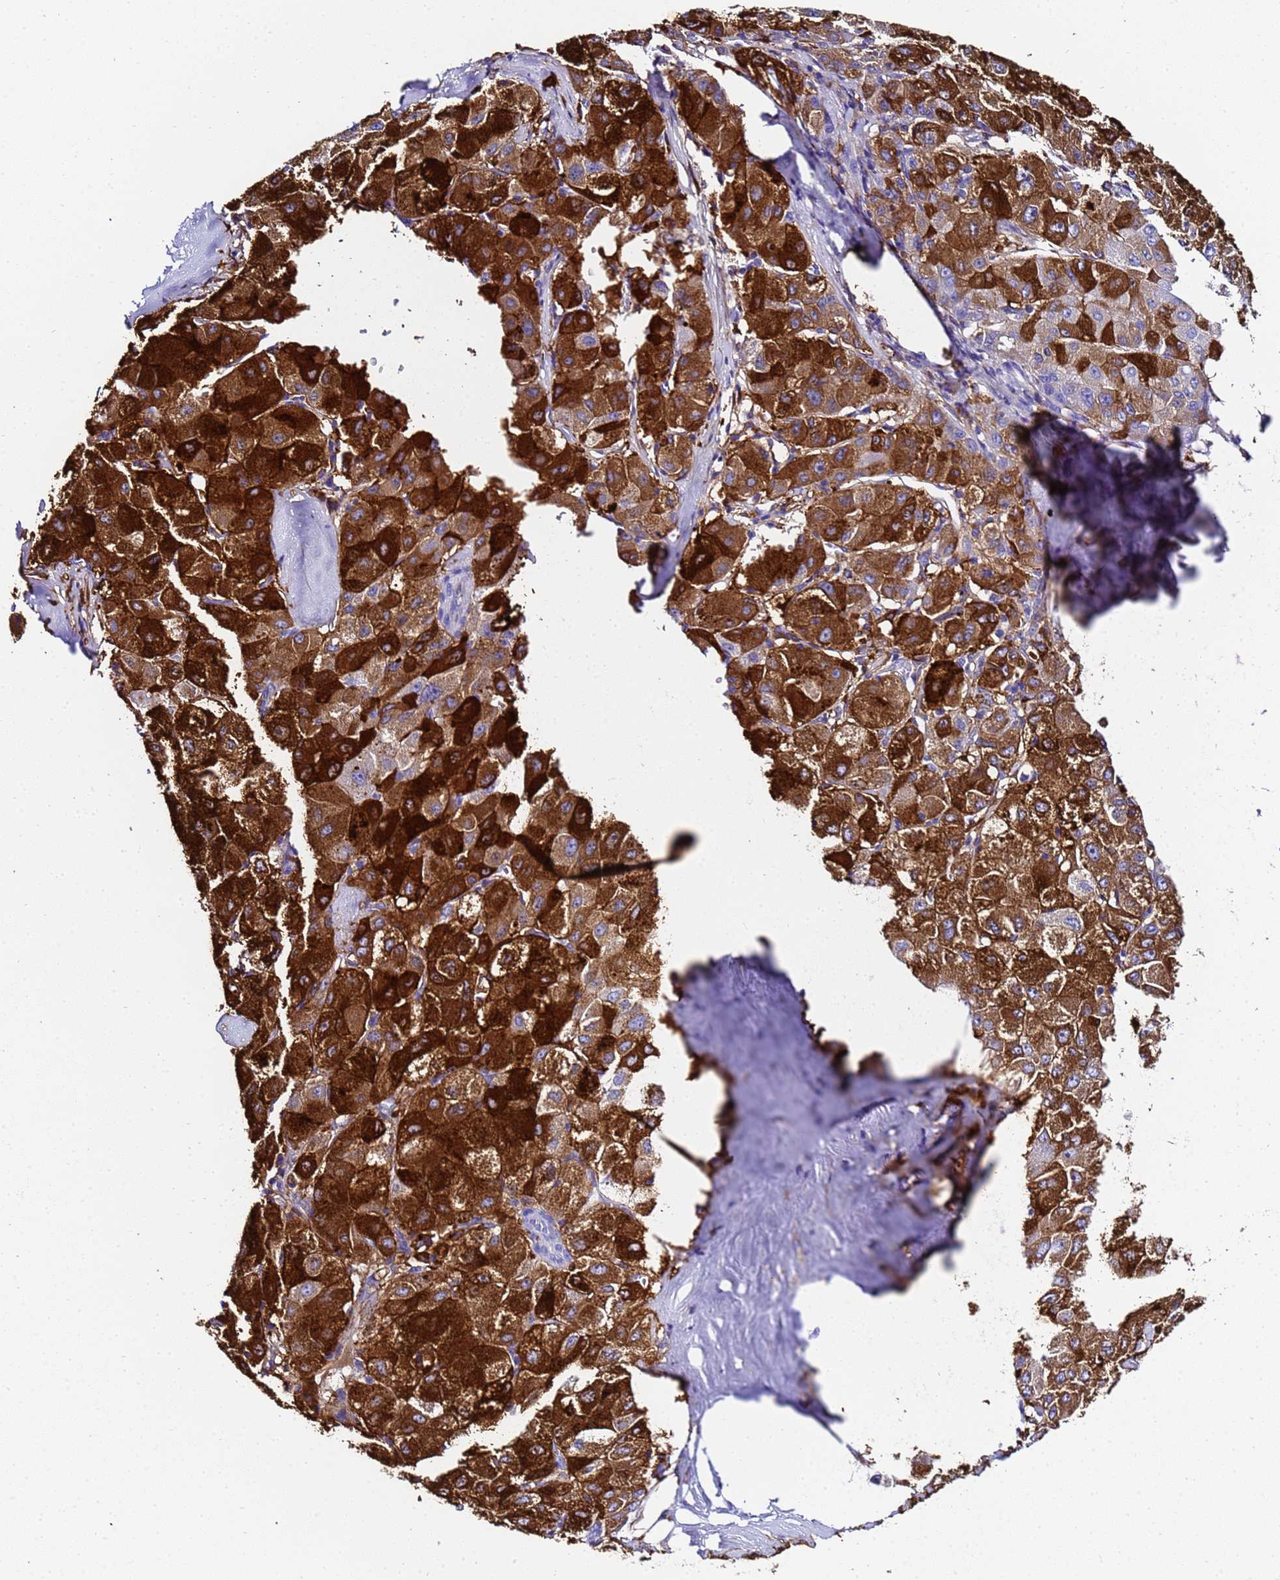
{"staining": {"intensity": "strong", "quantity": ">75%", "location": "cytoplasmic/membranous"}, "tissue": "liver cancer", "cell_type": "Tumor cells", "image_type": "cancer", "snomed": [{"axis": "morphology", "description": "Carcinoma, Hepatocellular, NOS"}, {"axis": "topography", "description": "Liver"}], "caption": "Immunohistochemical staining of liver cancer demonstrates strong cytoplasmic/membranous protein expression in approximately >75% of tumor cells.", "gene": "FTL", "patient": {"sex": "male", "age": 80}}